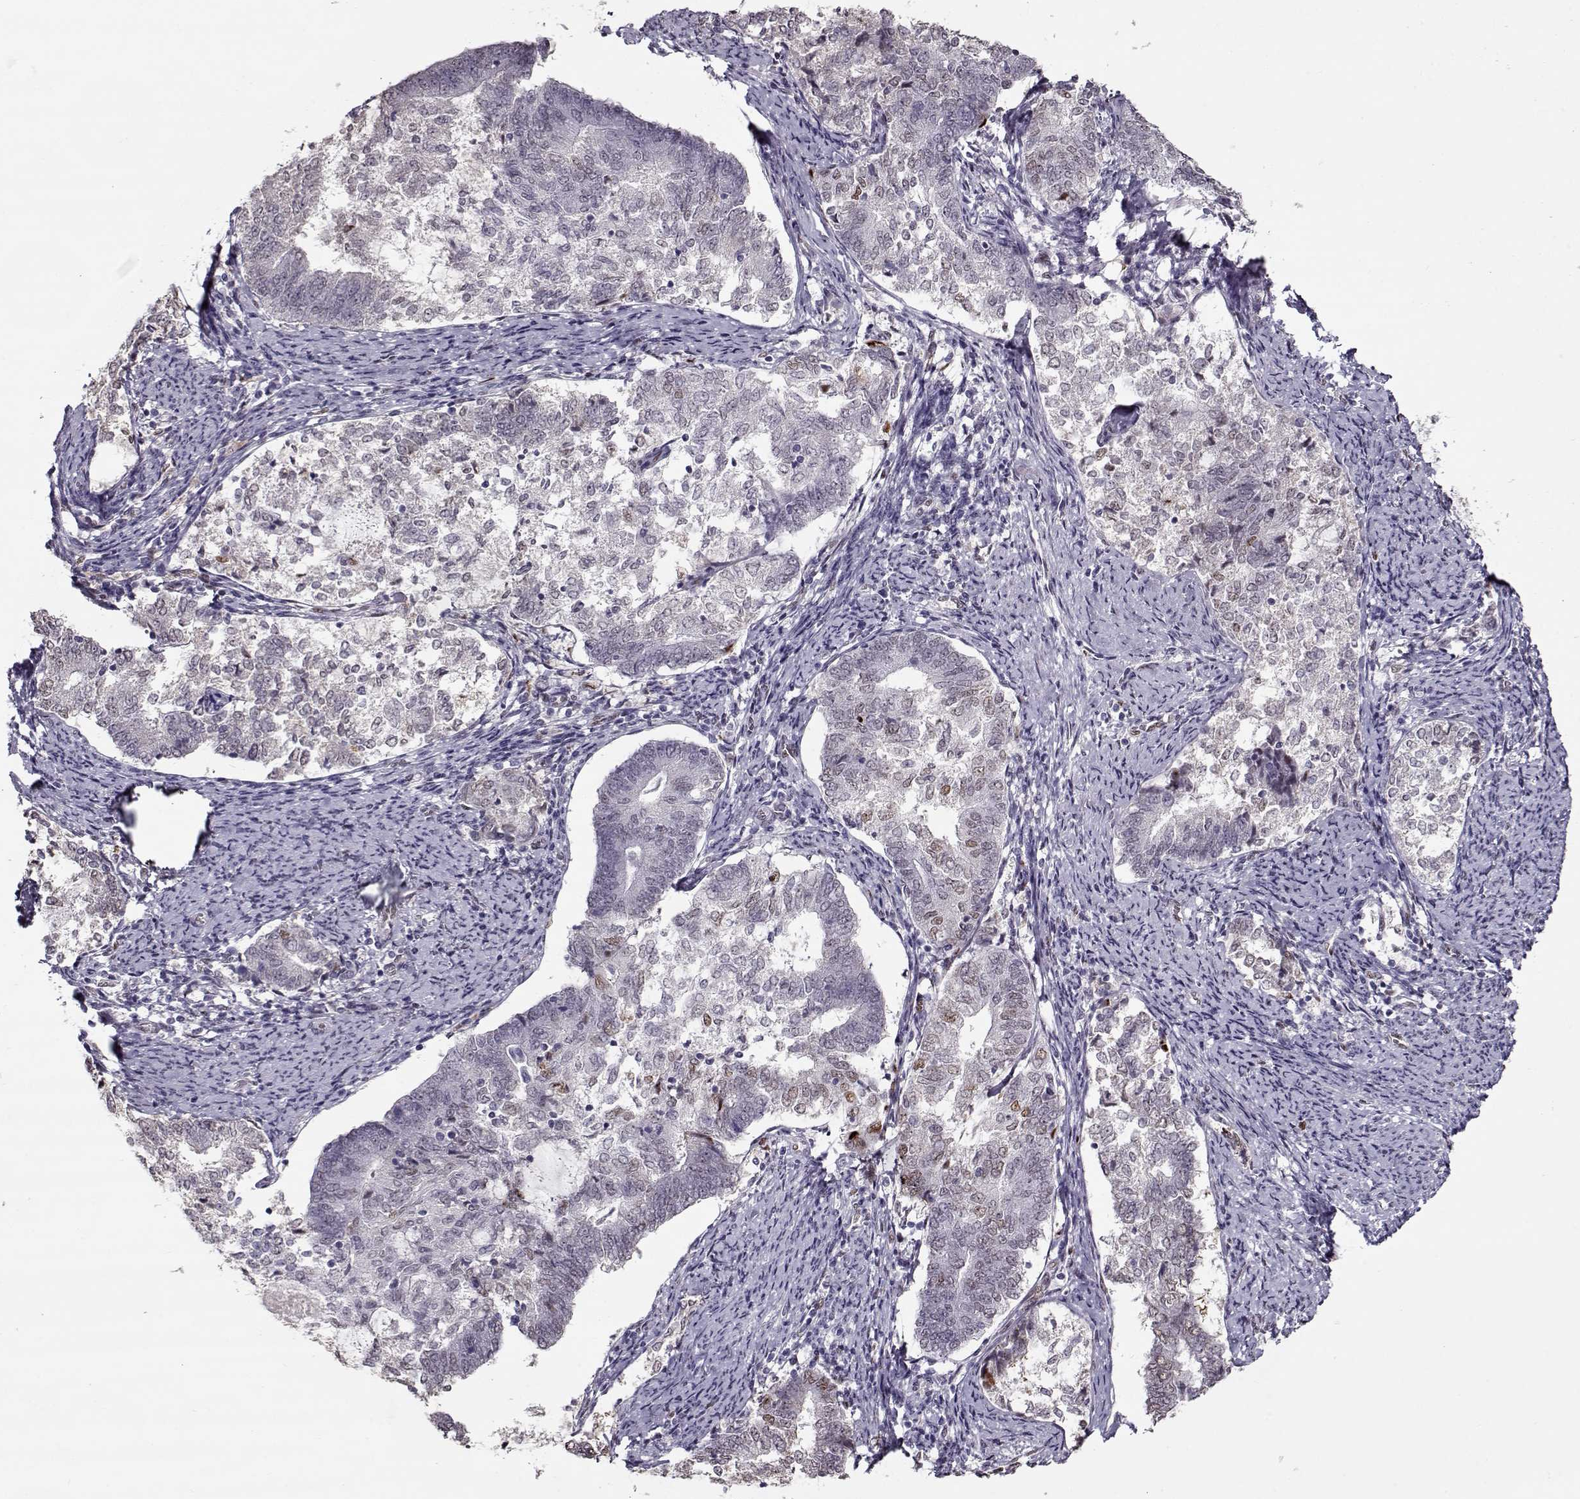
{"staining": {"intensity": "weak", "quantity": "<25%", "location": "nuclear"}, "tissue": "endometrial cancer", "cell_type": "Tumor cells", "image_type": "cancer", "snomed": [{"axis": "morphology", "description": "Adenocarcinoma, NOS"}, {"axis": "topography", "description": "Endometrium"}], "caption": "This is an immunohistochemistry micrograph of human adenocarcinoma (endometrial). There is no positivity in tumor cells.", "gene": "PRMT8", "patient": {"sex": "female", "age": 65}}